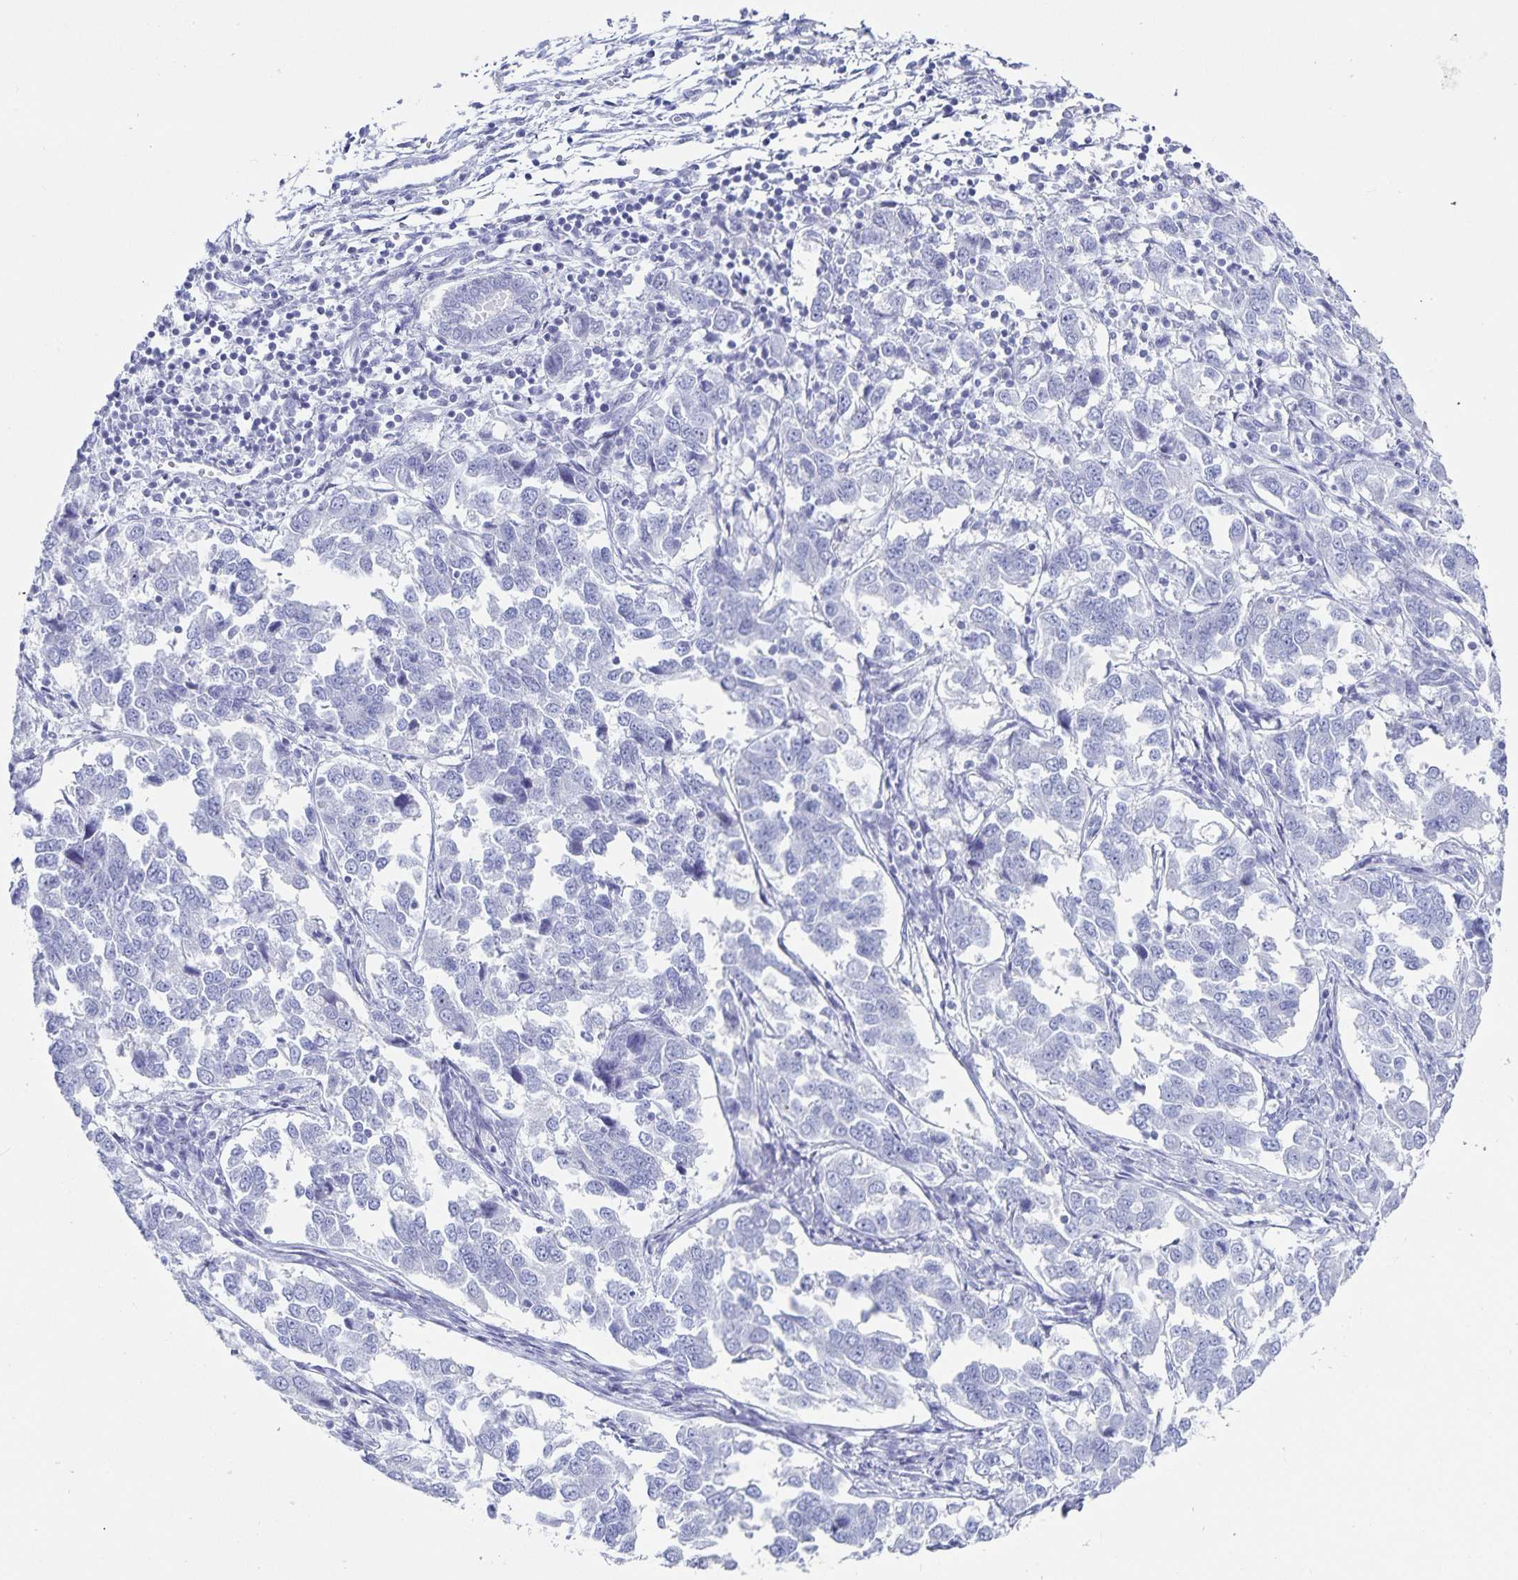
{"staining": {"intensity": "negative", "quantity": "none", "location": "none"}, "tissue": "endometrial cancer", "cell_type": "Tumor cells", "image_type": "cancer", "snomed": [{"axis": "morphology", "description": "Adenocarcinoma, NOS"}, {"axis": "topography", "description": "Endometrium"}], "caption": "Photomicrograph shows no protein staining in tumor cells of adenocarcinoma (endometrial) tissue.", "gene": "C19orf73", "patient": {"sex": "female", "age": 43}}